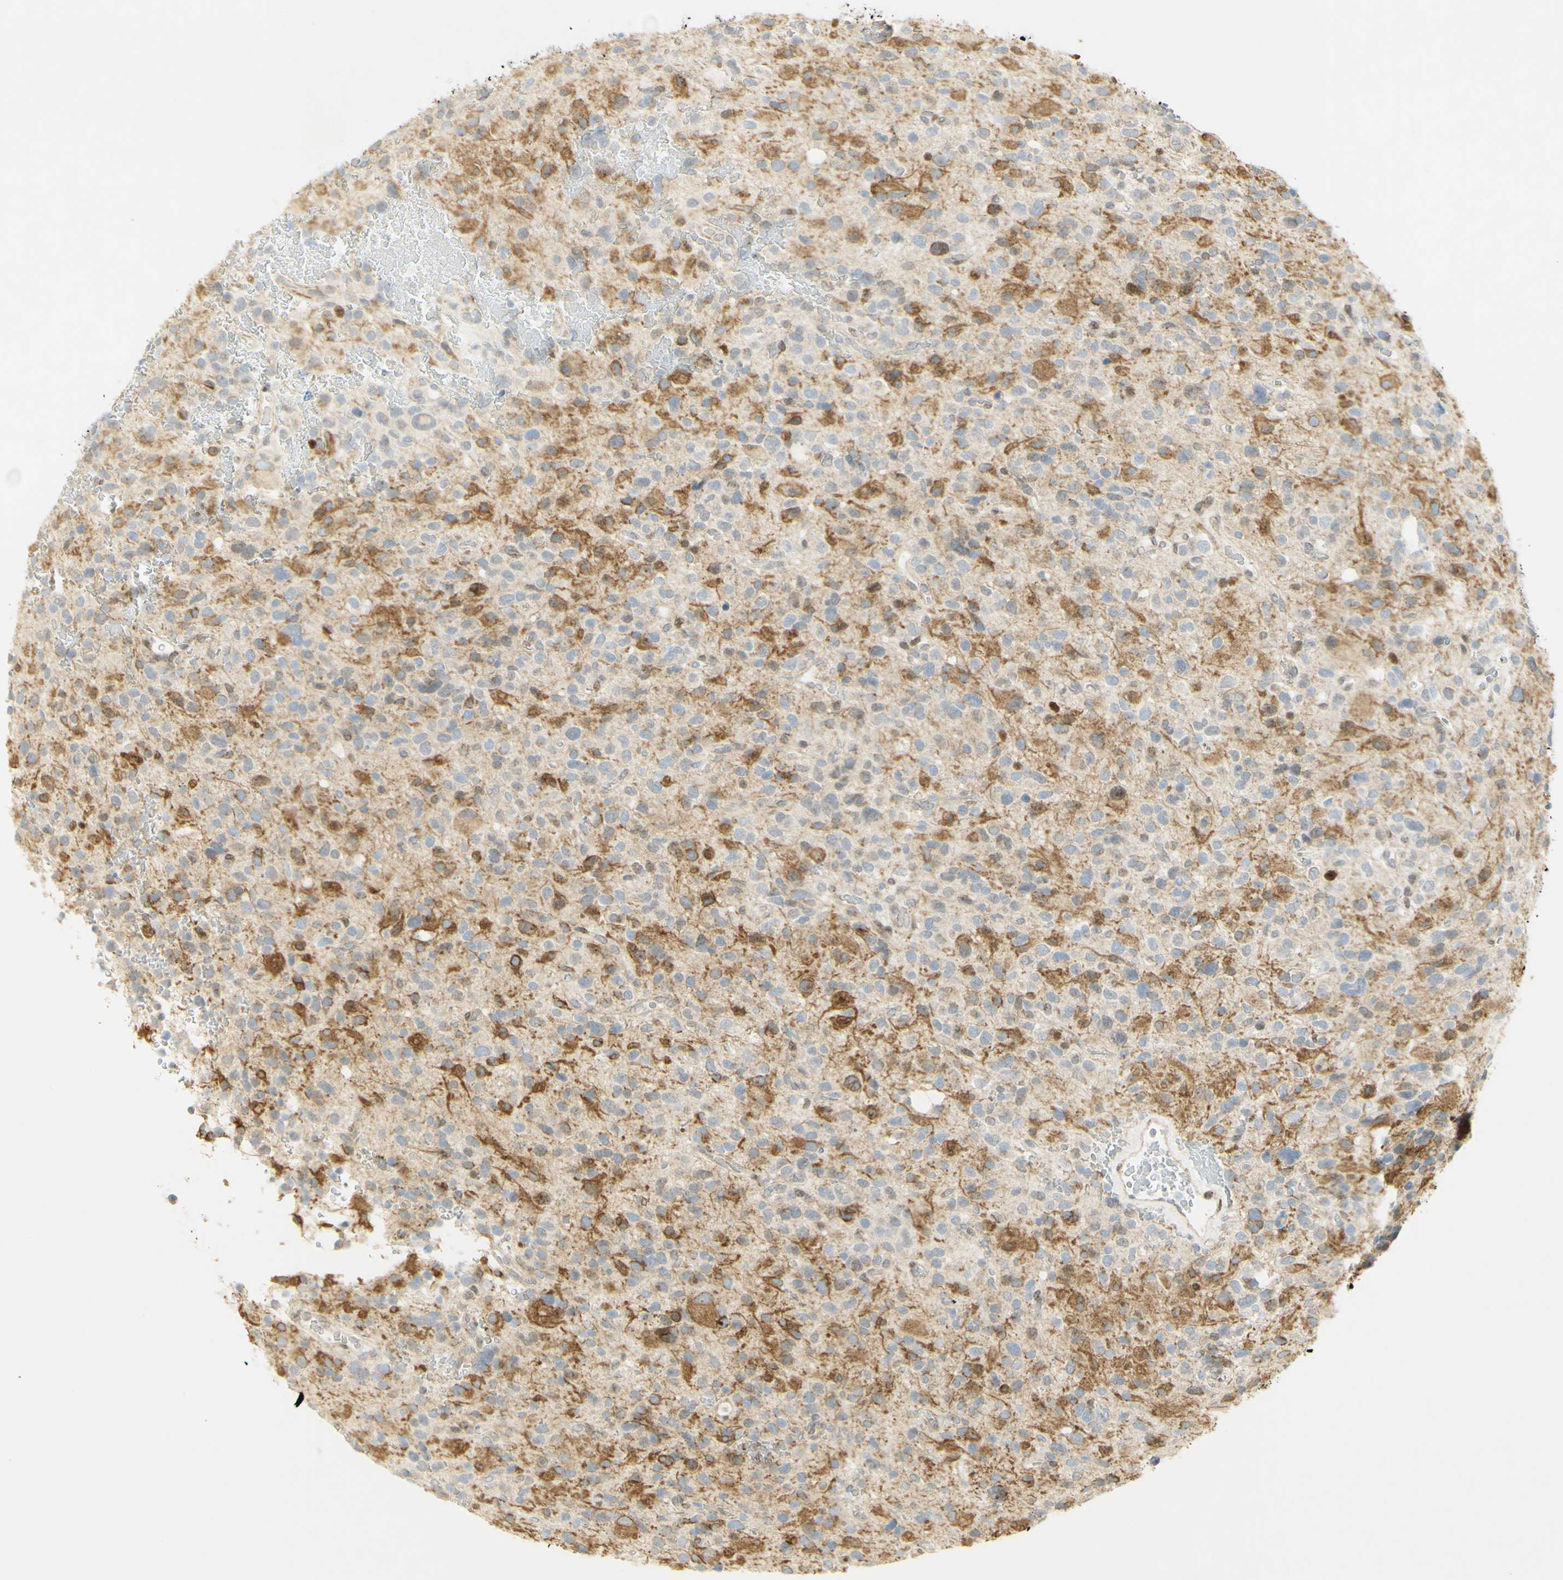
{"staining": {"intensity": "moderate", "quantity": "25%-75%", "location": "cytoplasmic/membranous"}, "tissue": "glioma", "cell_type": "Tumor cells", "image_type": "cancer", "snomed": [{"axis": "morphology", "description": "Glioma, malignant, High grade"}, {"axis": "topography", "description": "Brain"}], "caption": "Immunohistochemistry photomicrograph of human high-grade glioma (malignant) stained for a protein (brown), which shows medium levels of moderate cytoplasmic/membranous staining in about 25%-75% of tumor cells.", "gene": "E2F1", "patient": {"sex": "male", "age": 48}}